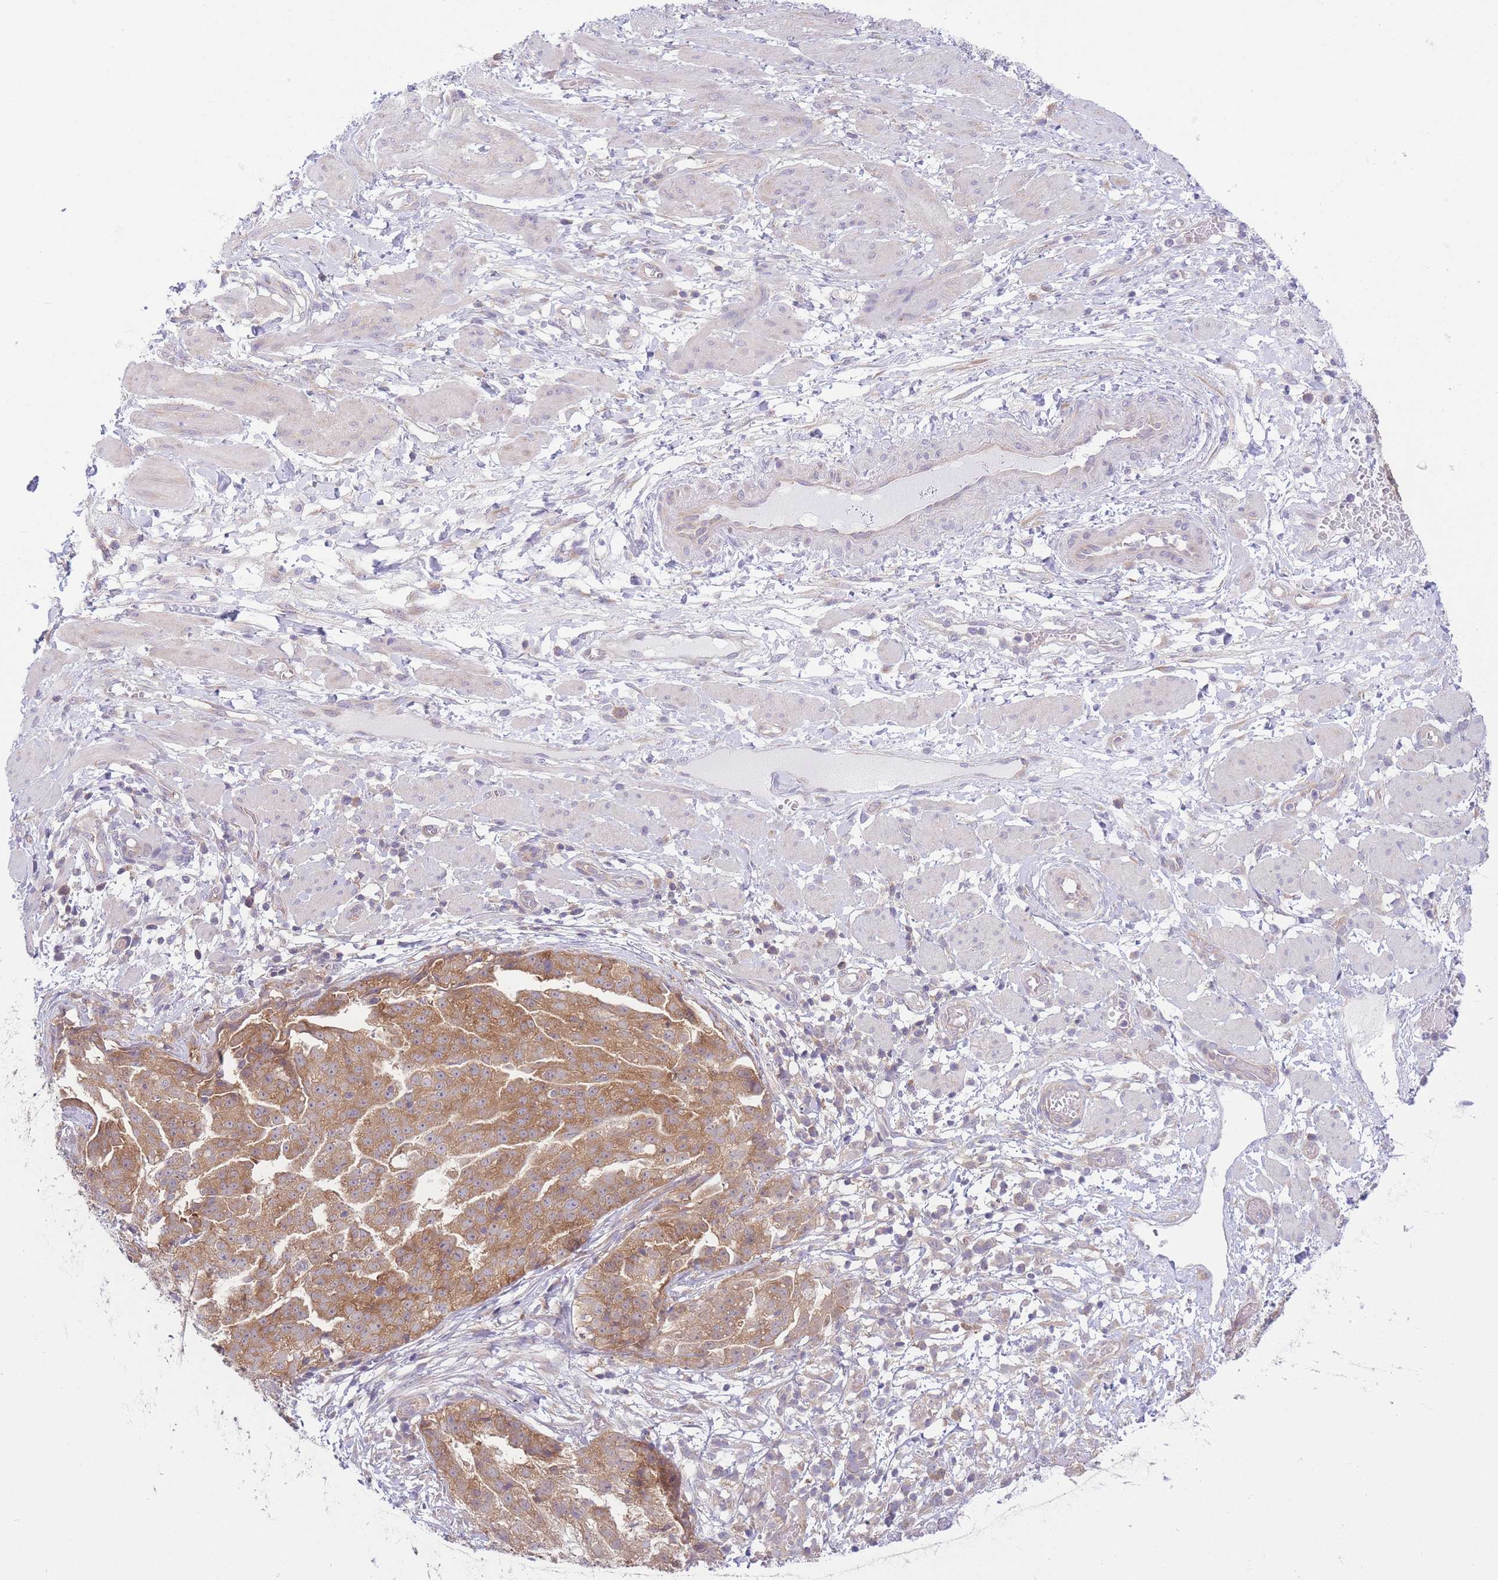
{"staining": {"intensity": "moderate", "quantity": ">75%", "location": "cytoplasmic/membranous"}, "tissue": "ovarian cancer", "cell_type": "Tumor cells", "image_type": "cancer", "snomed": [{"axis": "morphology", "description": "Cystadenocarcinoma, serous, NOS"}, {"axis": "topography", "description": "Ovary"}], "caption": "Brown immunohistochemical staining in human ovarian serous cystadenocarcinoma reveals moderate cytoplasmic/membranous positivity in approximately >75% of tumor cells. The staining was performed using DAB, with brown indicating positive protein expression. Nuclei are stained blue with hematoxylin.", "gene": "PFDN6", "patient": {"sex": "female", "age": 58}}